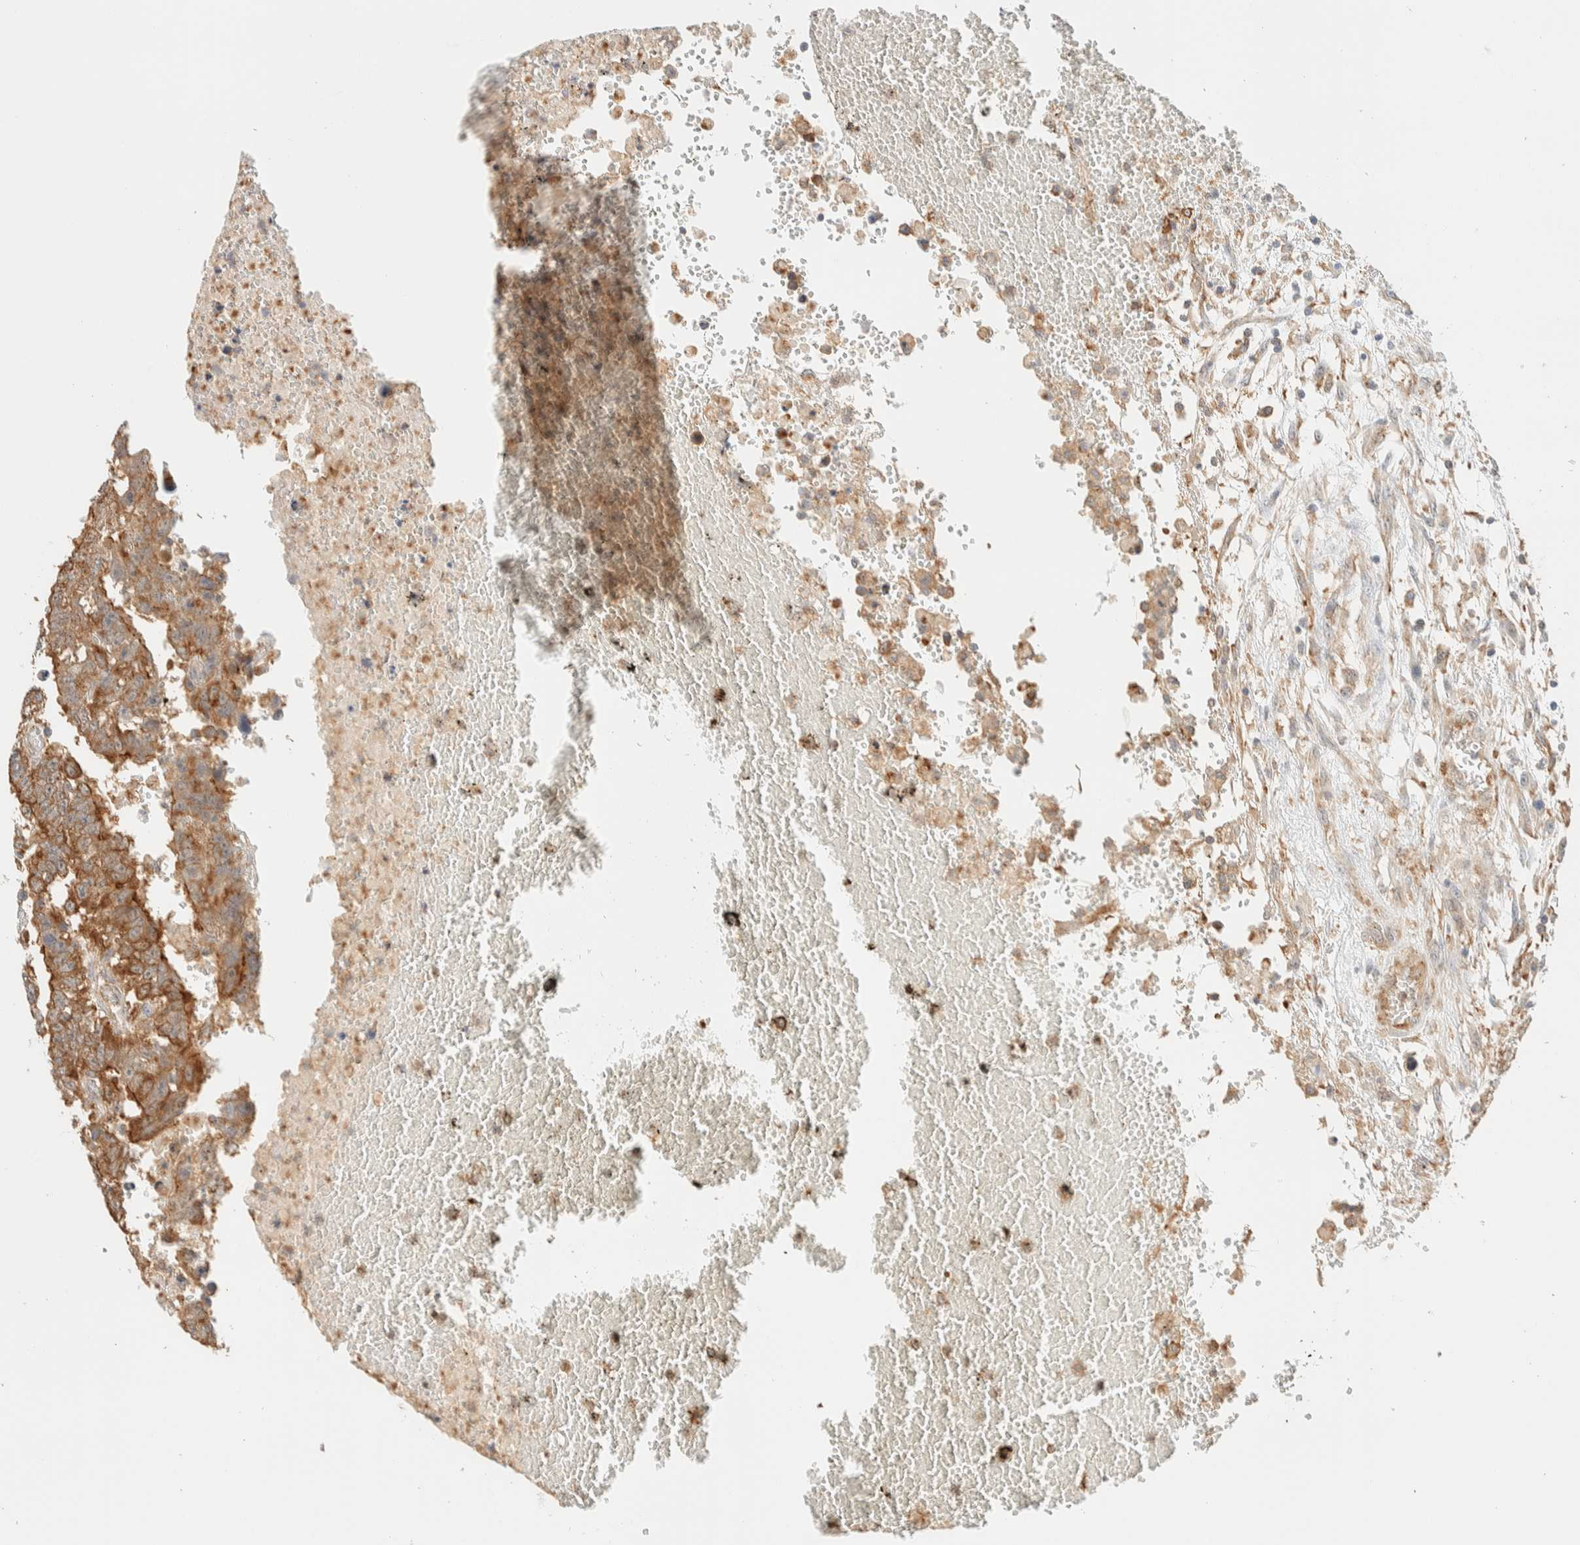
{"staining": {"intensity": "moderate", "quantity": ">75%", "location": "cytoplasmic/membranous"}, "tissue": "testis cancer", "cell_type": "Tumor cells", "image_type": "cancer", "snomed": [{"axis": "morphology", "description": "Carcinoma, Embryonal, NOS"}, {"axis": "topography", "description": "Testis"}], "caption": "Immunohistochemistry (DAB (3,3'-diaminobenzidine)) staining of testis cancer (embryonal carcinoma) displays moderate cytoplasmic/membranous protein expression in approximately >75% of tumor cells.", "gene": "TBC1D8B", "patient": {"sex": "male", "age": 25}}